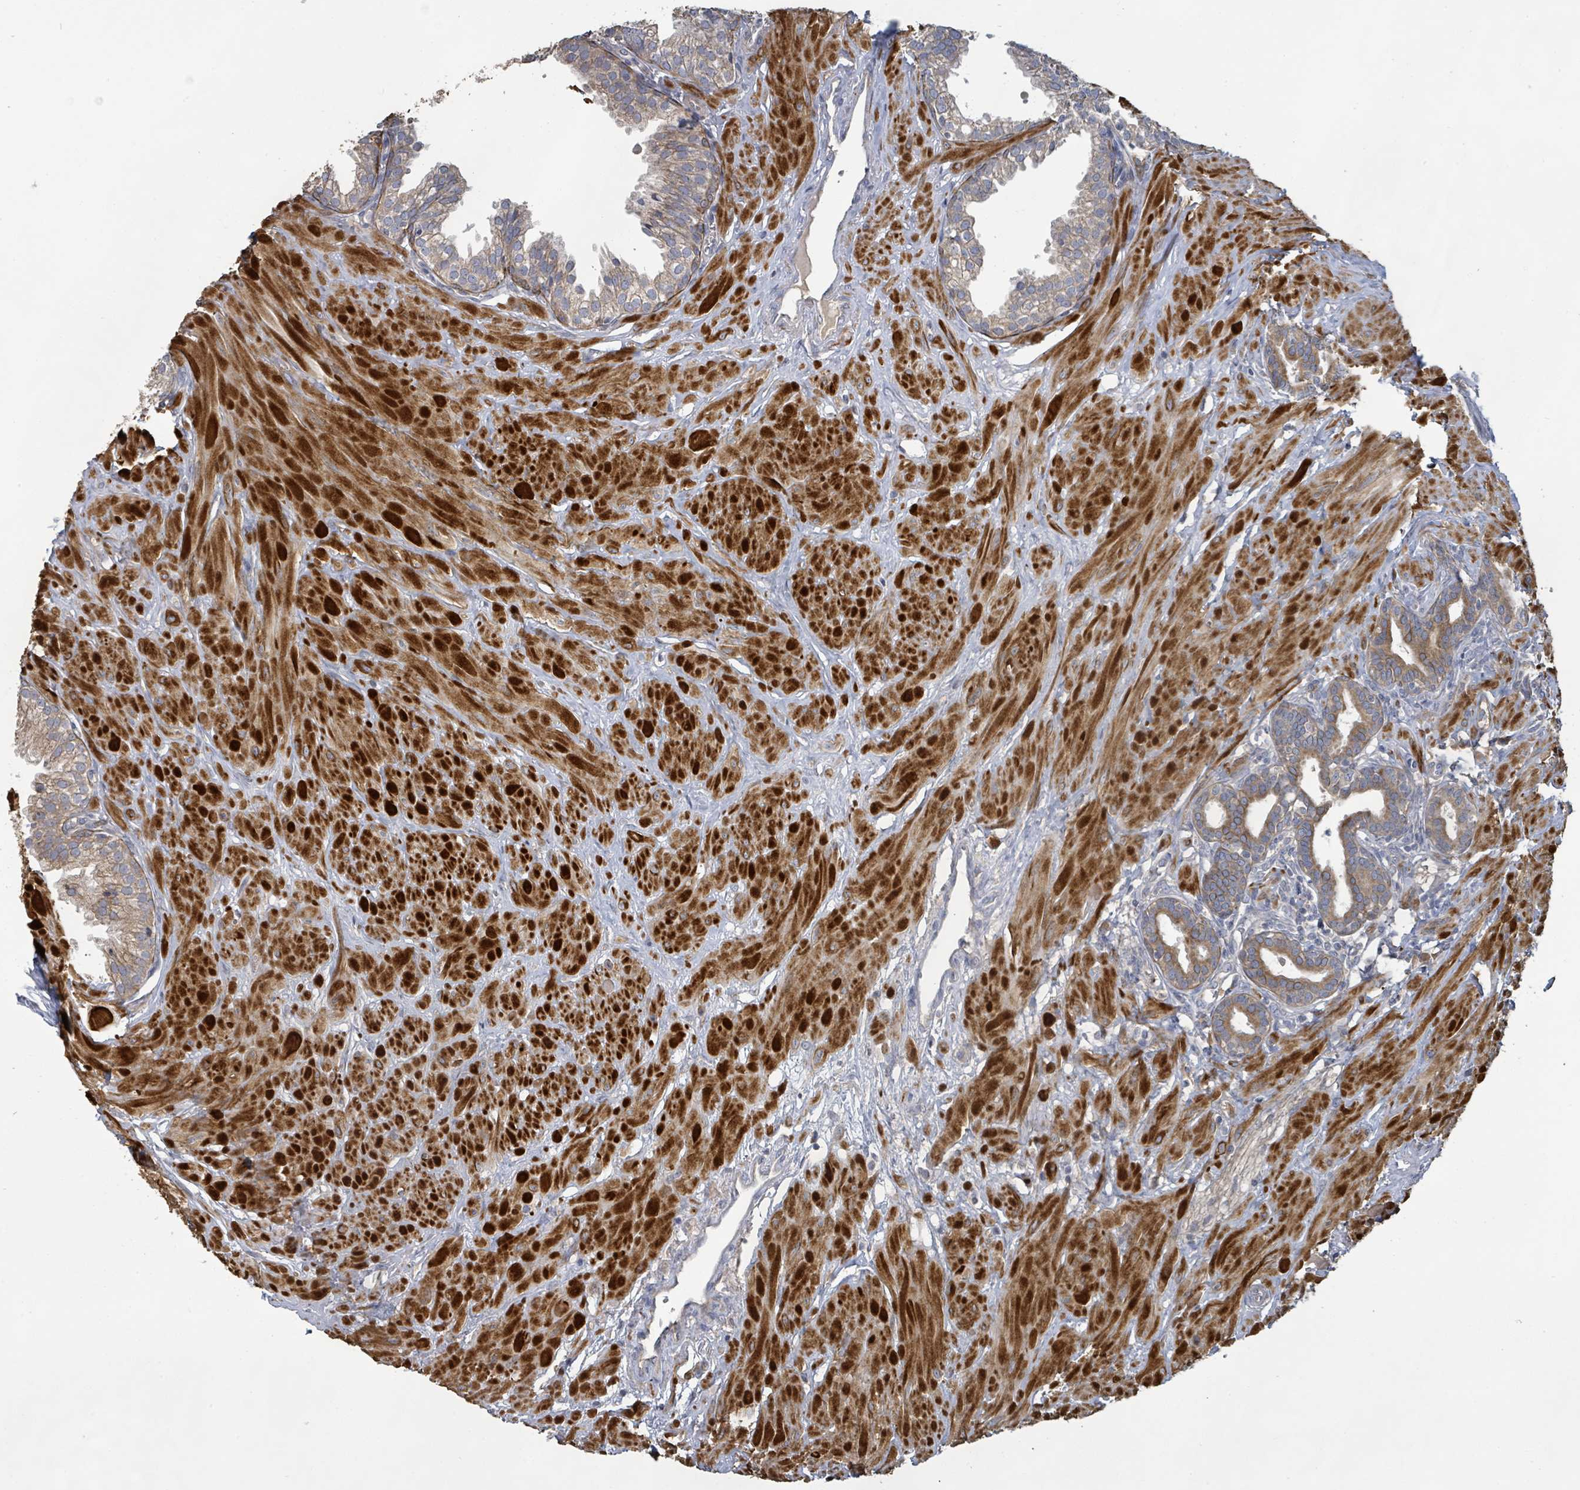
{"staining": {"intensity": "weak", "quantity": "25%-75%", "location": "cytoplasmic/membranous"}, "tissue": "prostate", "cell_type": "Glandular cells", "image_type": "normal", "snomed": [{"axis": "morphology", "description": "Normal tissue, NOS"}, {"axis": "topography", "description": "Prostate"}, {"axis": "topography", "description": "Peripheral nerve tissue"}], "caption": "Weak cytoplasmic/membranous staining for a protein is present in approximately 25%-75% of glandular cells of unremarkable prostate using immunohistochemistry (IHC).", "gene": "KCNS2", "patient": {"sex": "male", "age": 55}}